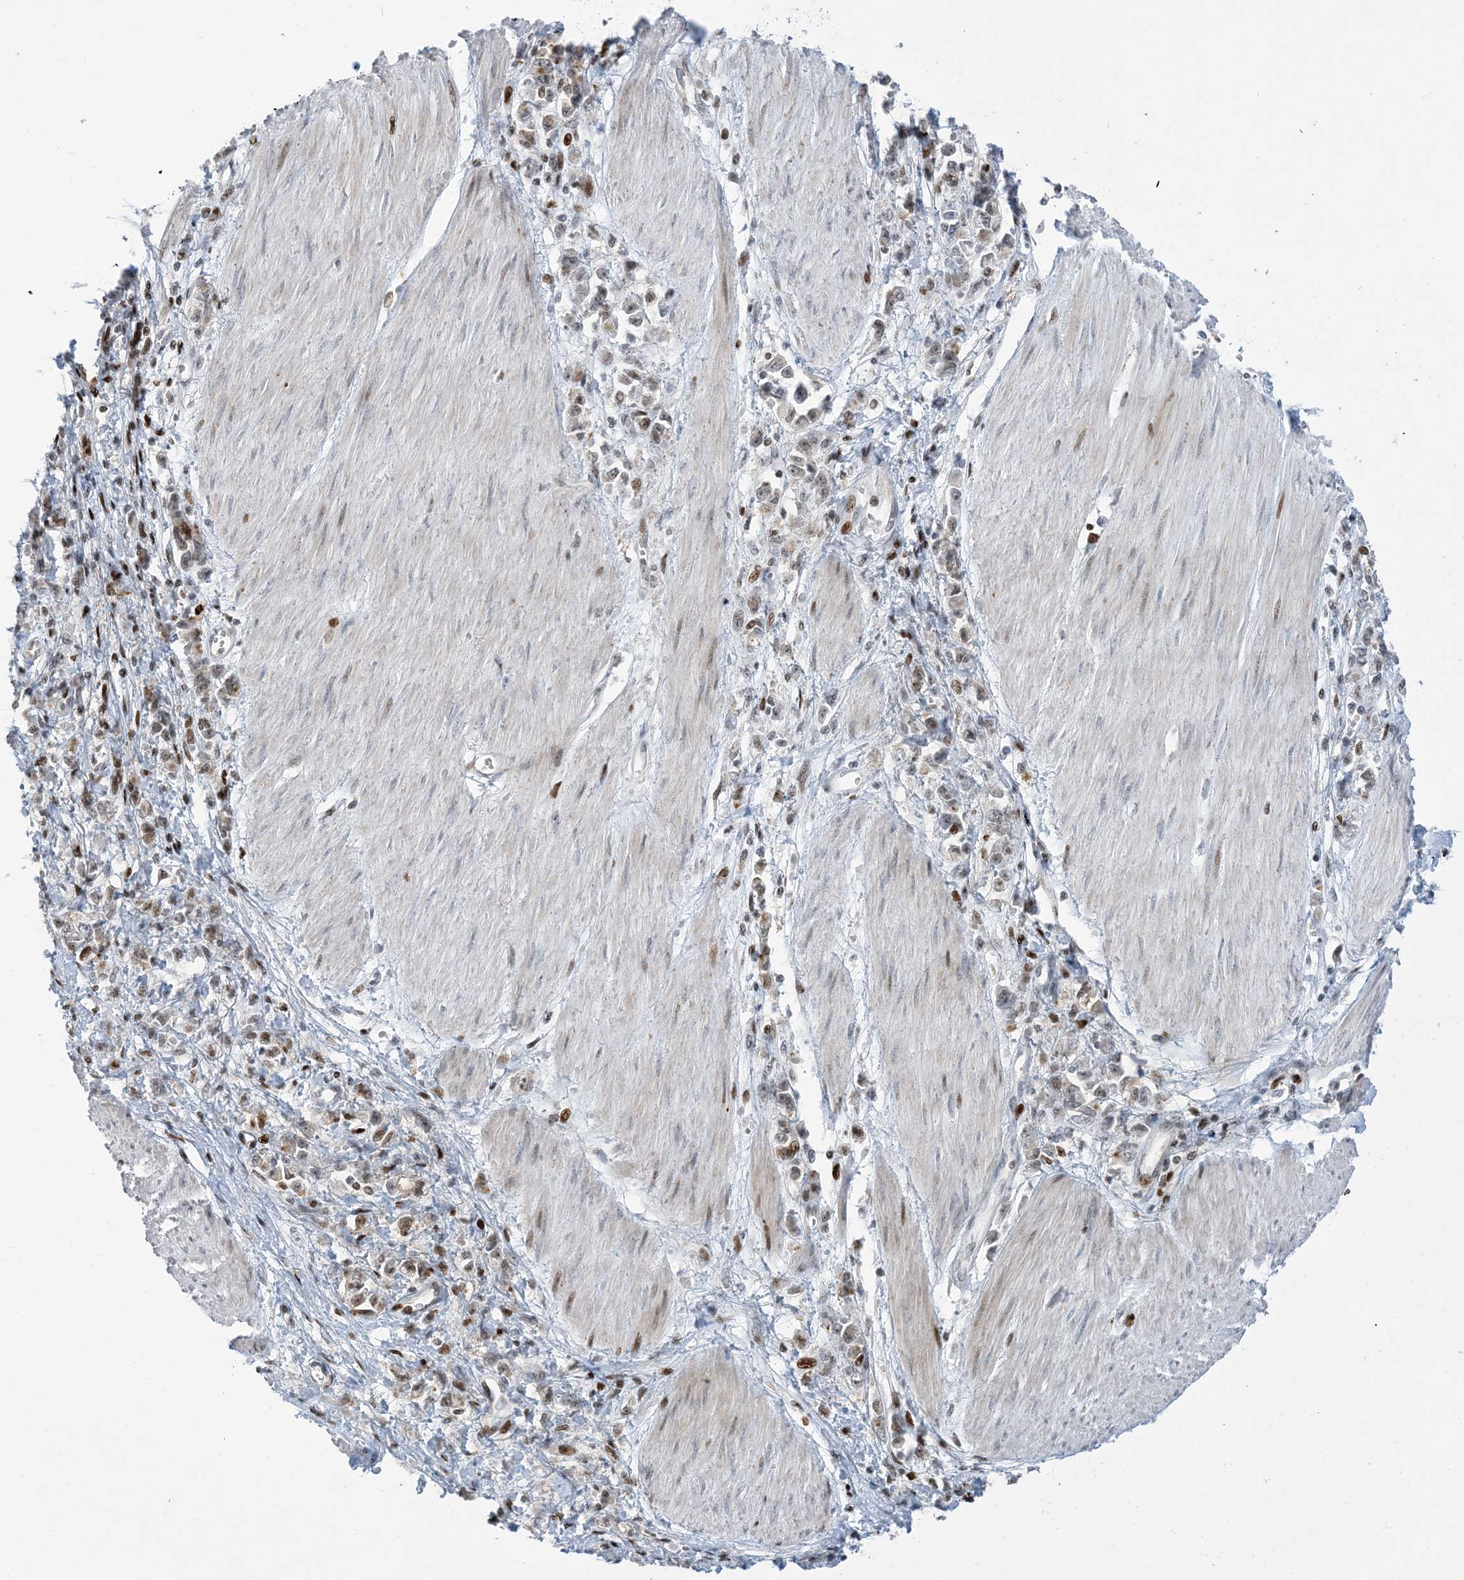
{"staining": {"intensity": "weak", "quantity": "25%-75%", "location": "nuclear"}, "tissue": "stomach cancer", "cell_type": "Tumor cells", "image_type": "cancer", "snomed": [{"axis": "morphology", "description": "Adenocarcinoma, NOS"}, {"axis": "topography", "description": "Stomach"}], "caption": "Immunohistochemical staining of adenocarcinoma (stomach) reveals low levels of weak nuclear staining in about 25%-75% of tumor cells.", "gene": "SLC25A53", "patient": {"sex": "female", "age": 76}}